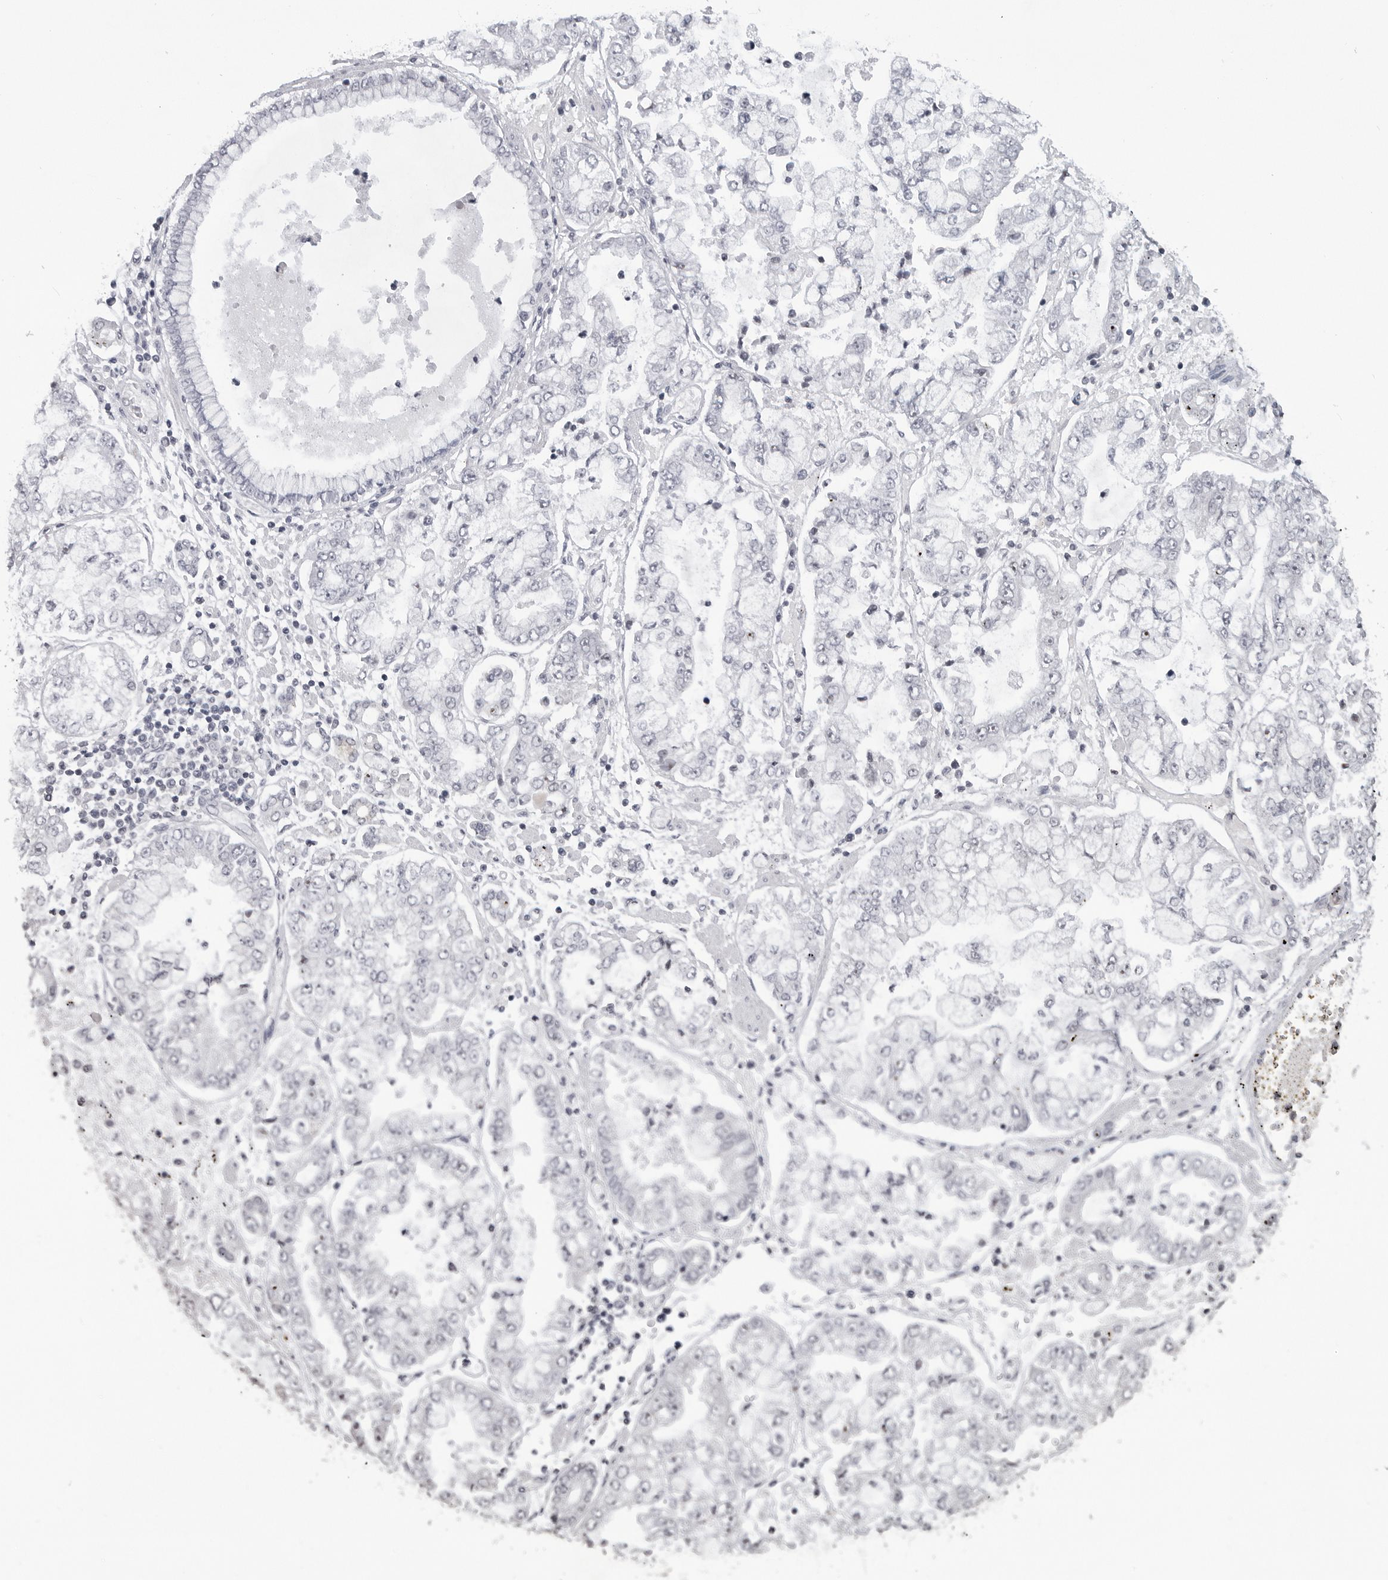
{"staining": {"intensity": "negative", "quantity": "none", "location": "none"}, "tissue": "stomach cancer", "cell_type": "Tumor cells", "image_type": "cancer", "snomed": [{"axis": "morphology", "description": "Adenocarcinoma, NOS"}, {"axis": "topography", "description": "Stomach"}], "caption": "Immunohistochemical staining of human adenocarcinoma (stomach) demonstrates no significant positivity in tumor cells. (IHC, brightfield microscopy, high magnification).", "gene": "DDX54", "patient": {"sex": "male", "age": 76}}